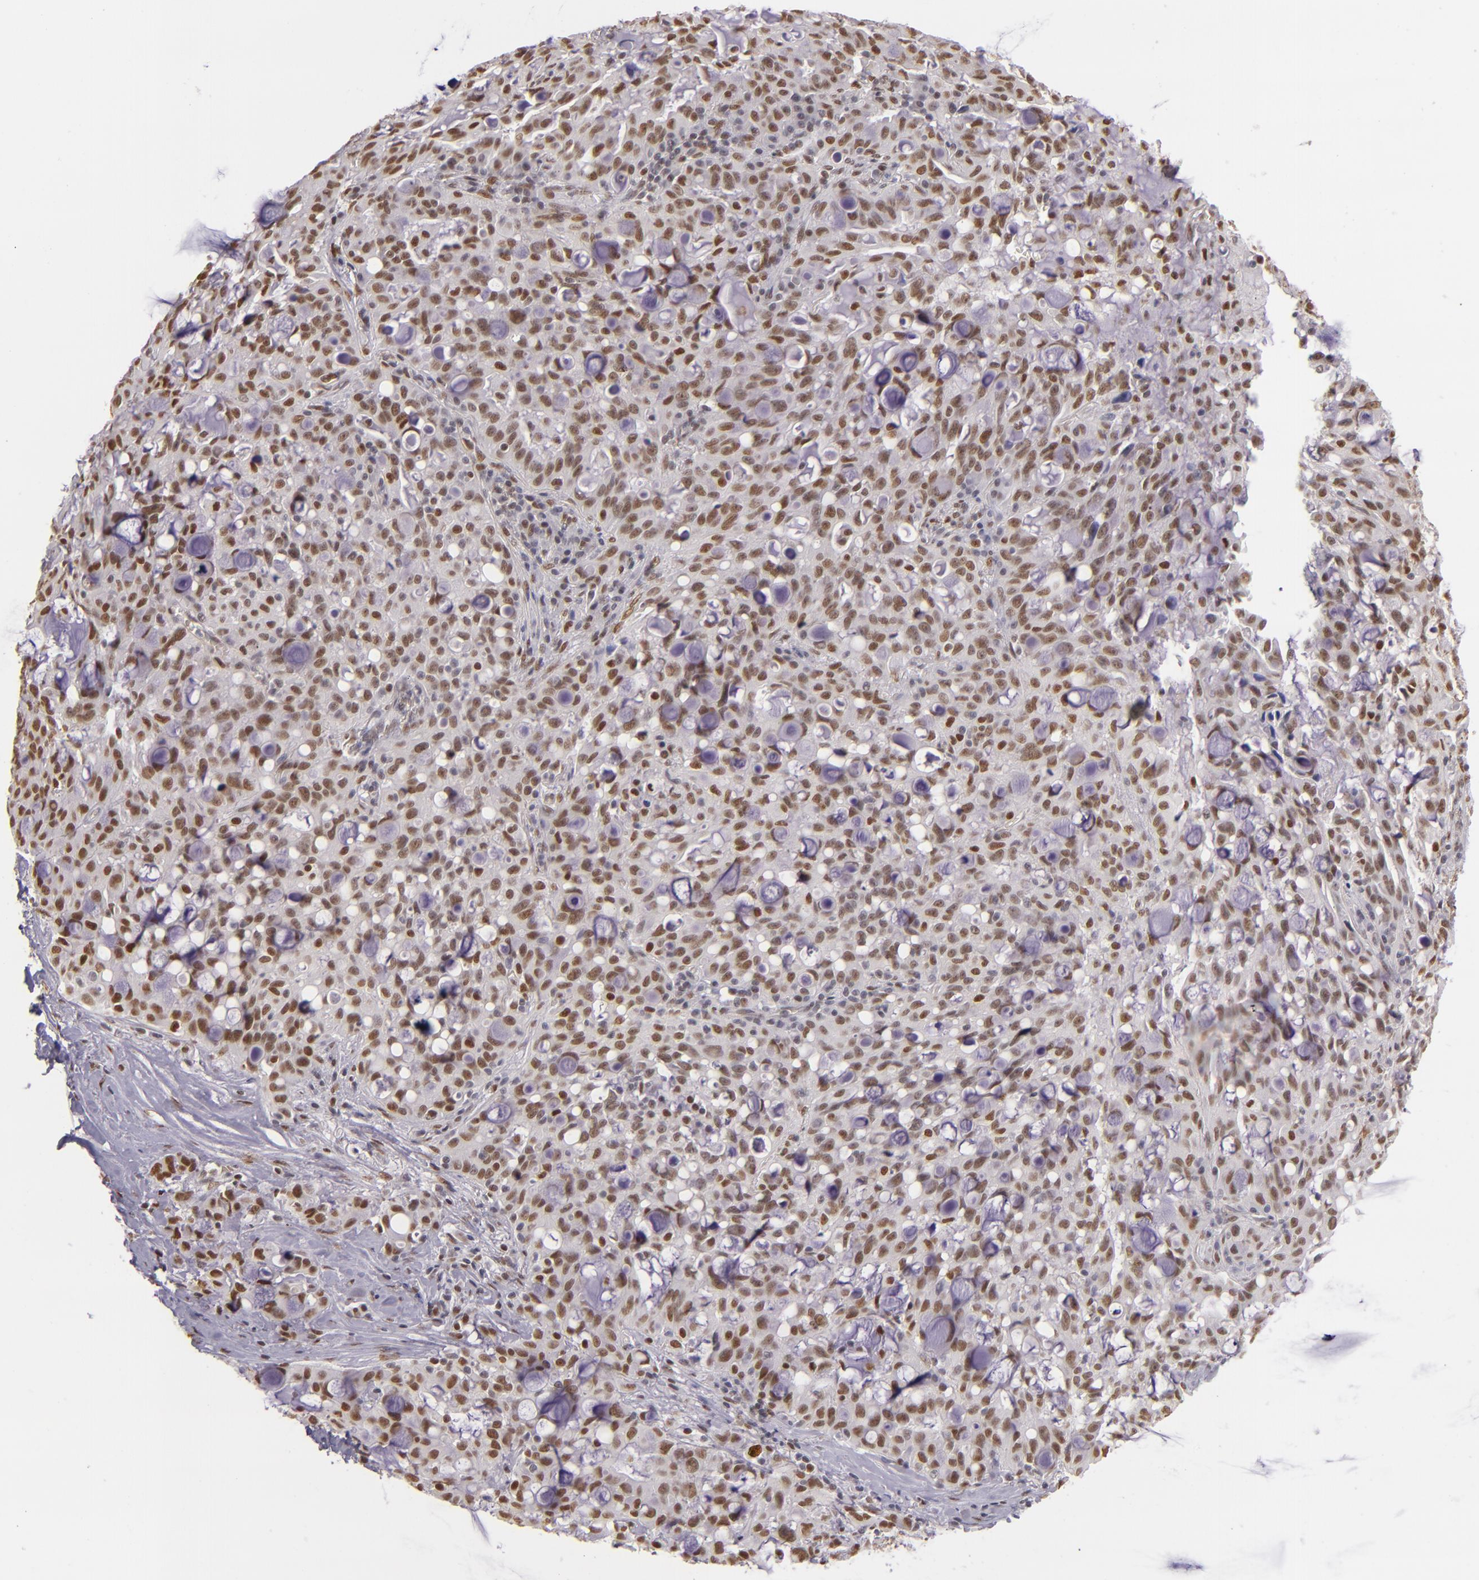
{"staining": {"intensity": "moderate", "quantity": ">75%", "location": "nuclear"}, "tissue": "lung cancer", "cell_type": "Tumor cells", "image_type": "cancer", "snomed": [{"axis": "morphology", "description": "Adenocarcinoma, NOS"}, {"axis": "topography", "description": "Lung"}], "caption": "DAB (3,3'-diaminobenzidine) immunohistochemical staining of adenocarcinoma (lung) reveals moderate nuclear protein positivity in about >75% of tumor cells. The protein of interest is stained brown, and the nuclei are stained in blue (DAB IHC with brightfield microscopy, high magnification).", "gene": "NCOR2", "patient": {"sex": "female", "age": 44}}